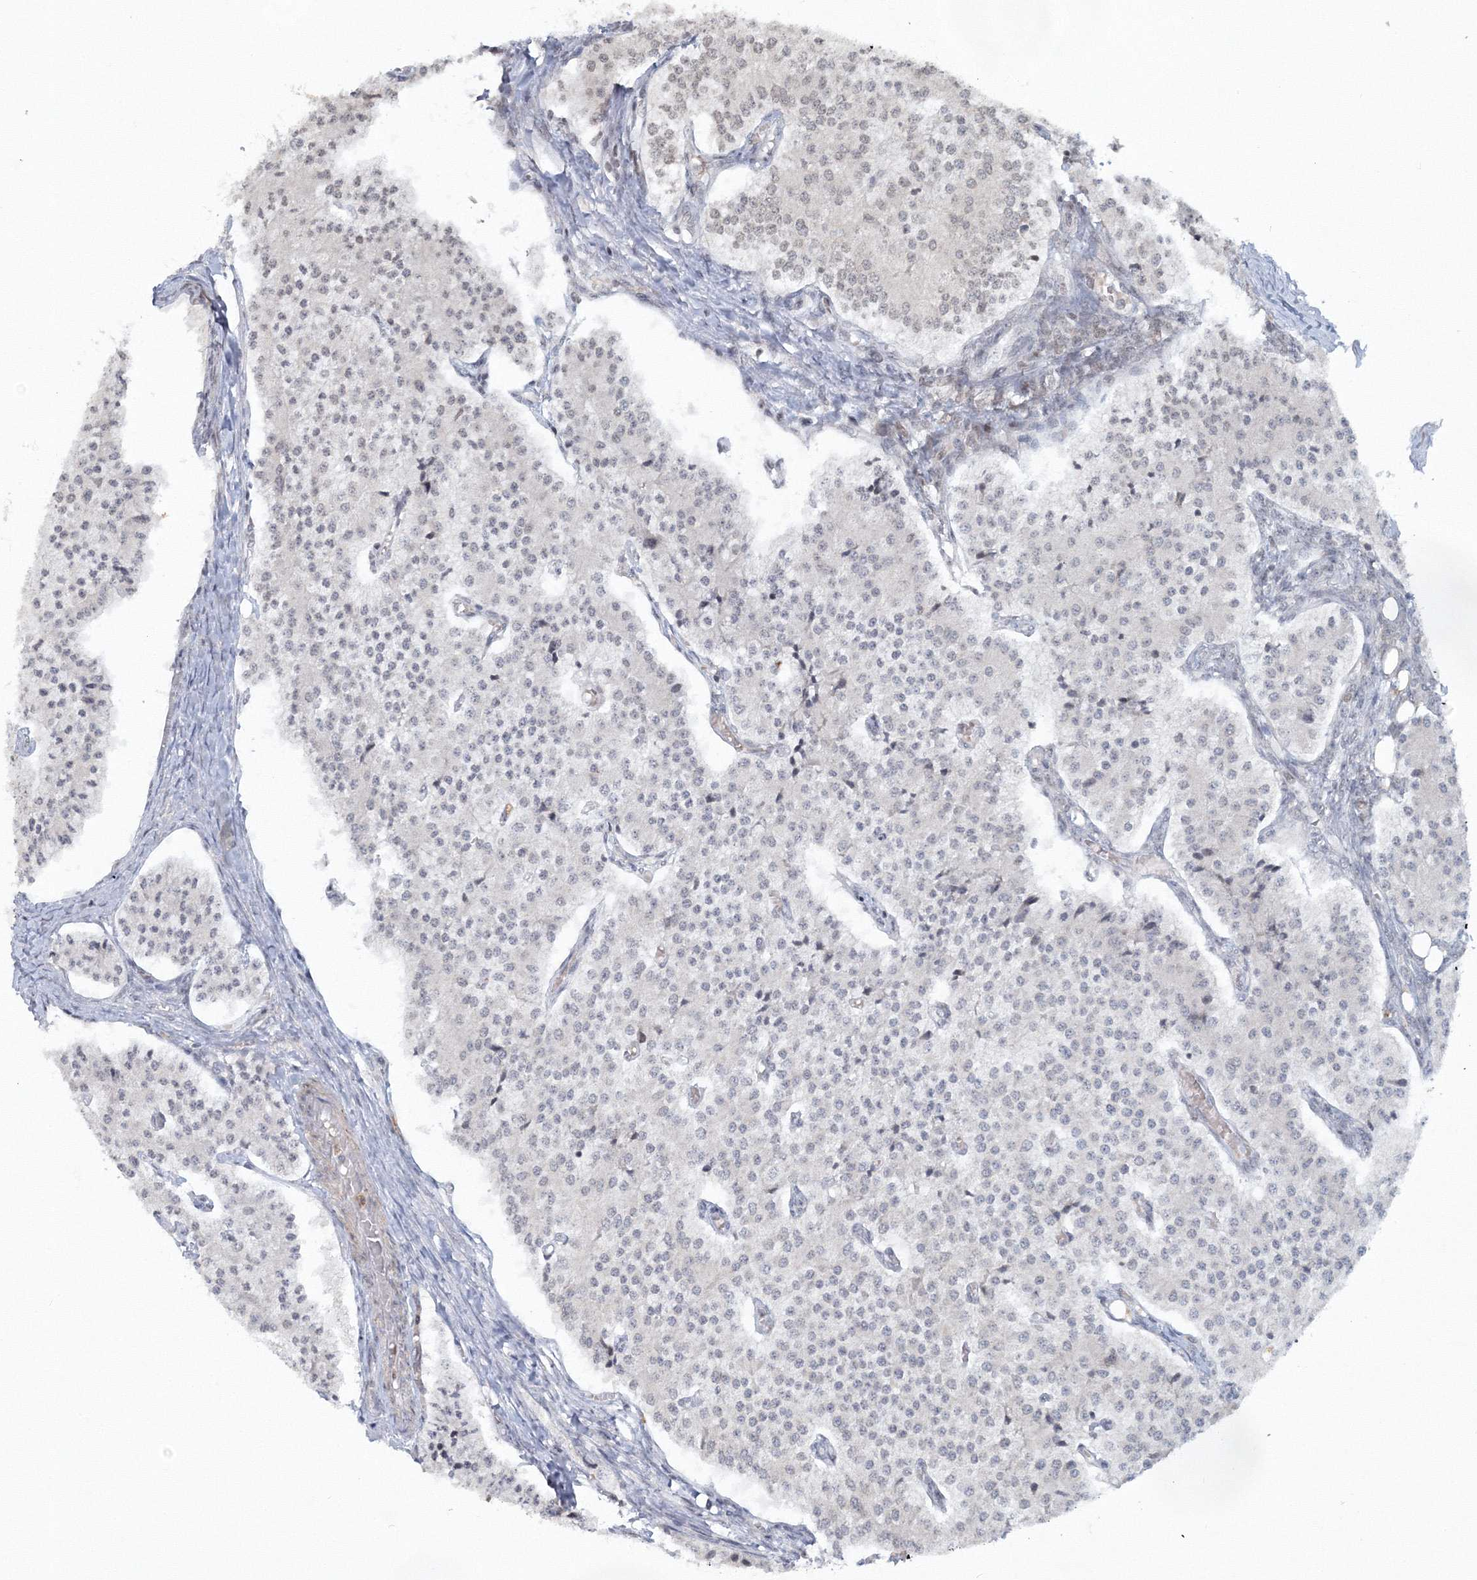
{"staining": {"intensity": "negative", "quantity": "none", "location": "none"}, "tissue": "carcinoid", "cell_type": "Tumor cells", "image_type": "cancer", "snomed": [{"axis": "morphology", "description": "Carcinoid, malignant, NOS"}, {"axis": "topography", "description": "Colon"}], "caption": "DAB (3,3'-diaminobenzidine) immunohistochemical staining of human carcinoid reveals no significant expression in tumor cells.", "gene": "C3orf33", "patient": {"sex": "female", "age": 52}}